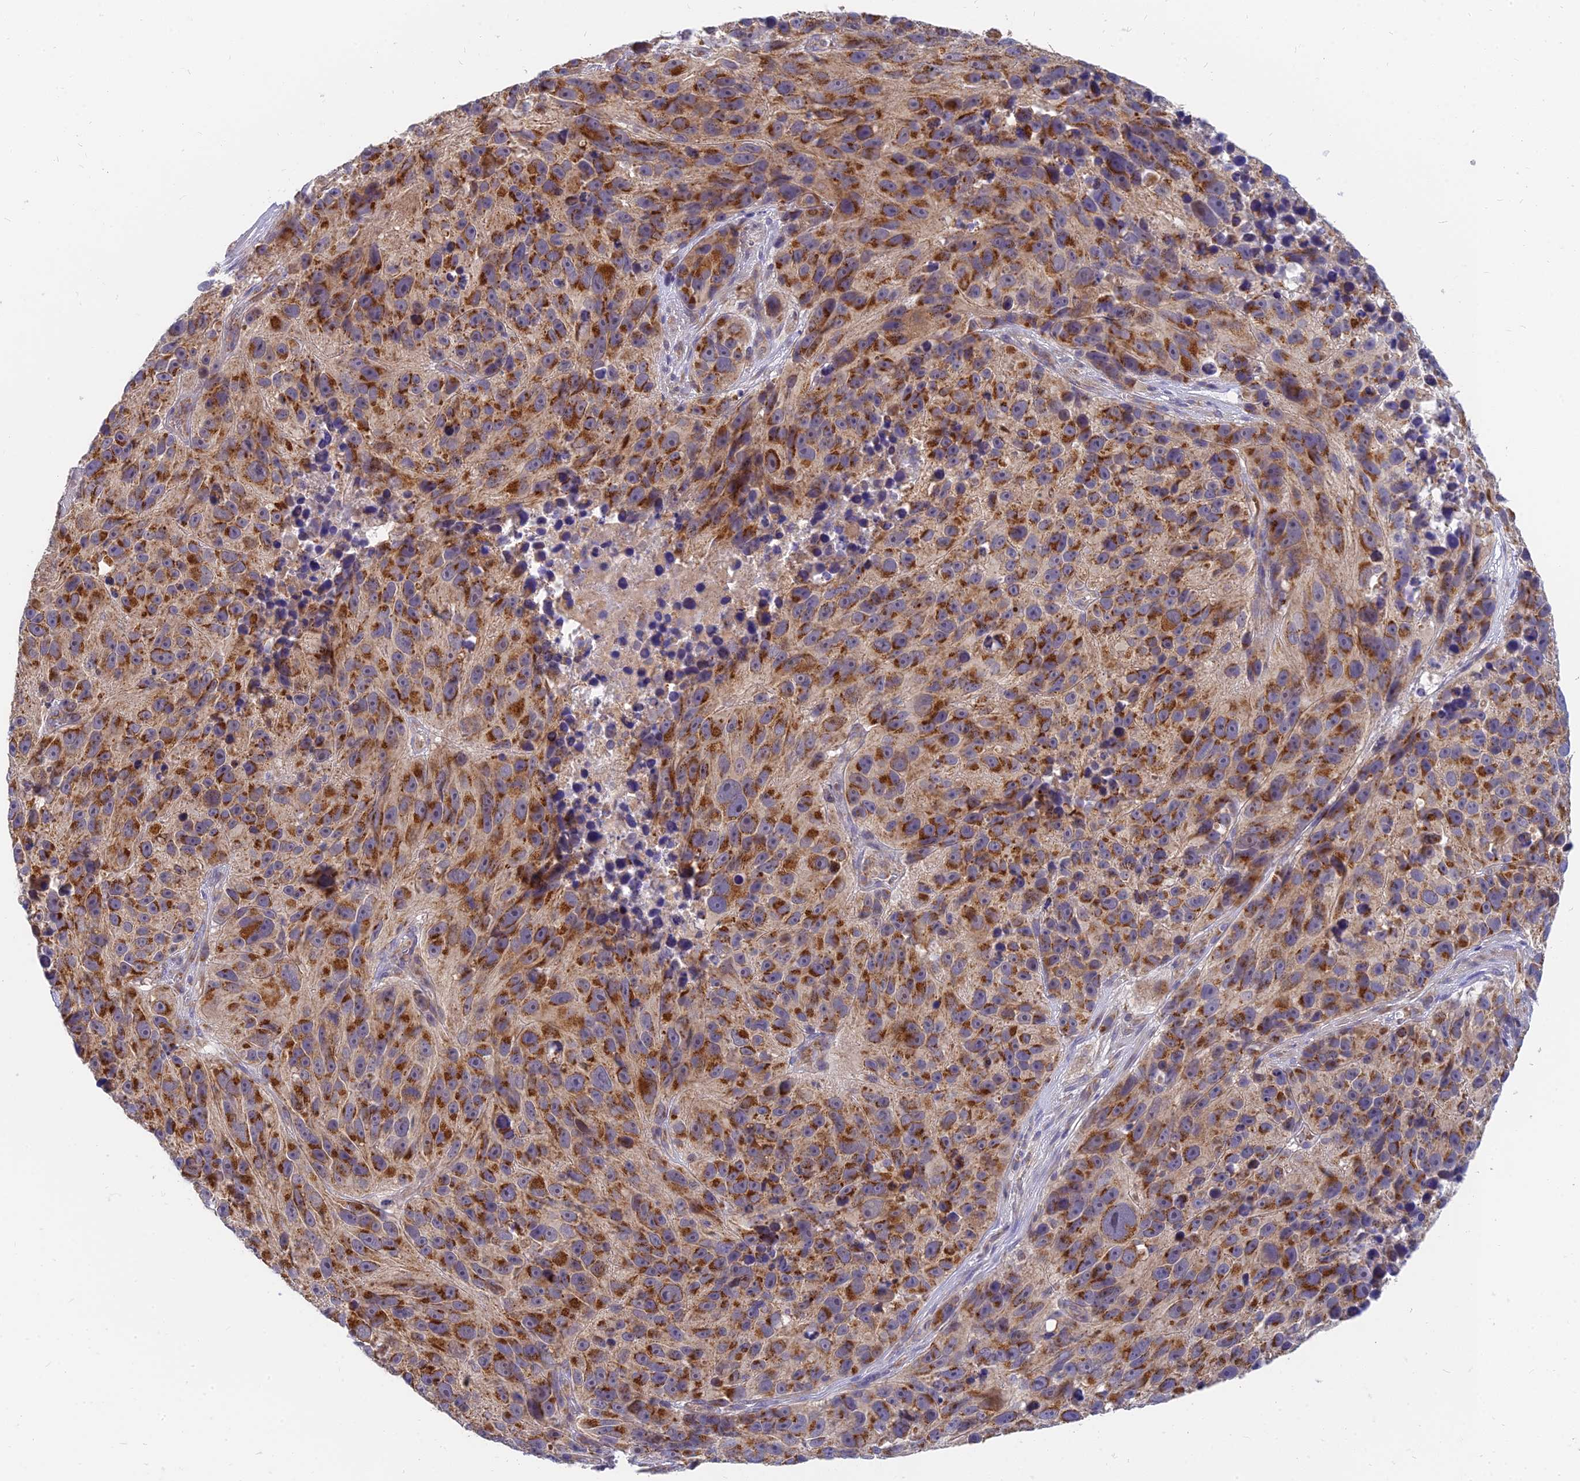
{"staining": {"intensity": "strong", "quantity": ">75%", "location": "cytoplasmic/membranous"}, "tissue": "melanoma", "cell_type": "Tumor cells", "image_type": "cancer", "snomed": [{"axis": "morphology", "description": "Malignant melanoma, NOS"}, {"axis": "topography", "description": "Skin"}], "caption": "Immunohistochemical staining of human melanoma displays strong cytoplasmic/membranous protein positivity in about >75% of tumor cells.", "gene": "MRPL15", "patient": {"sex": "male", "age": 84}}